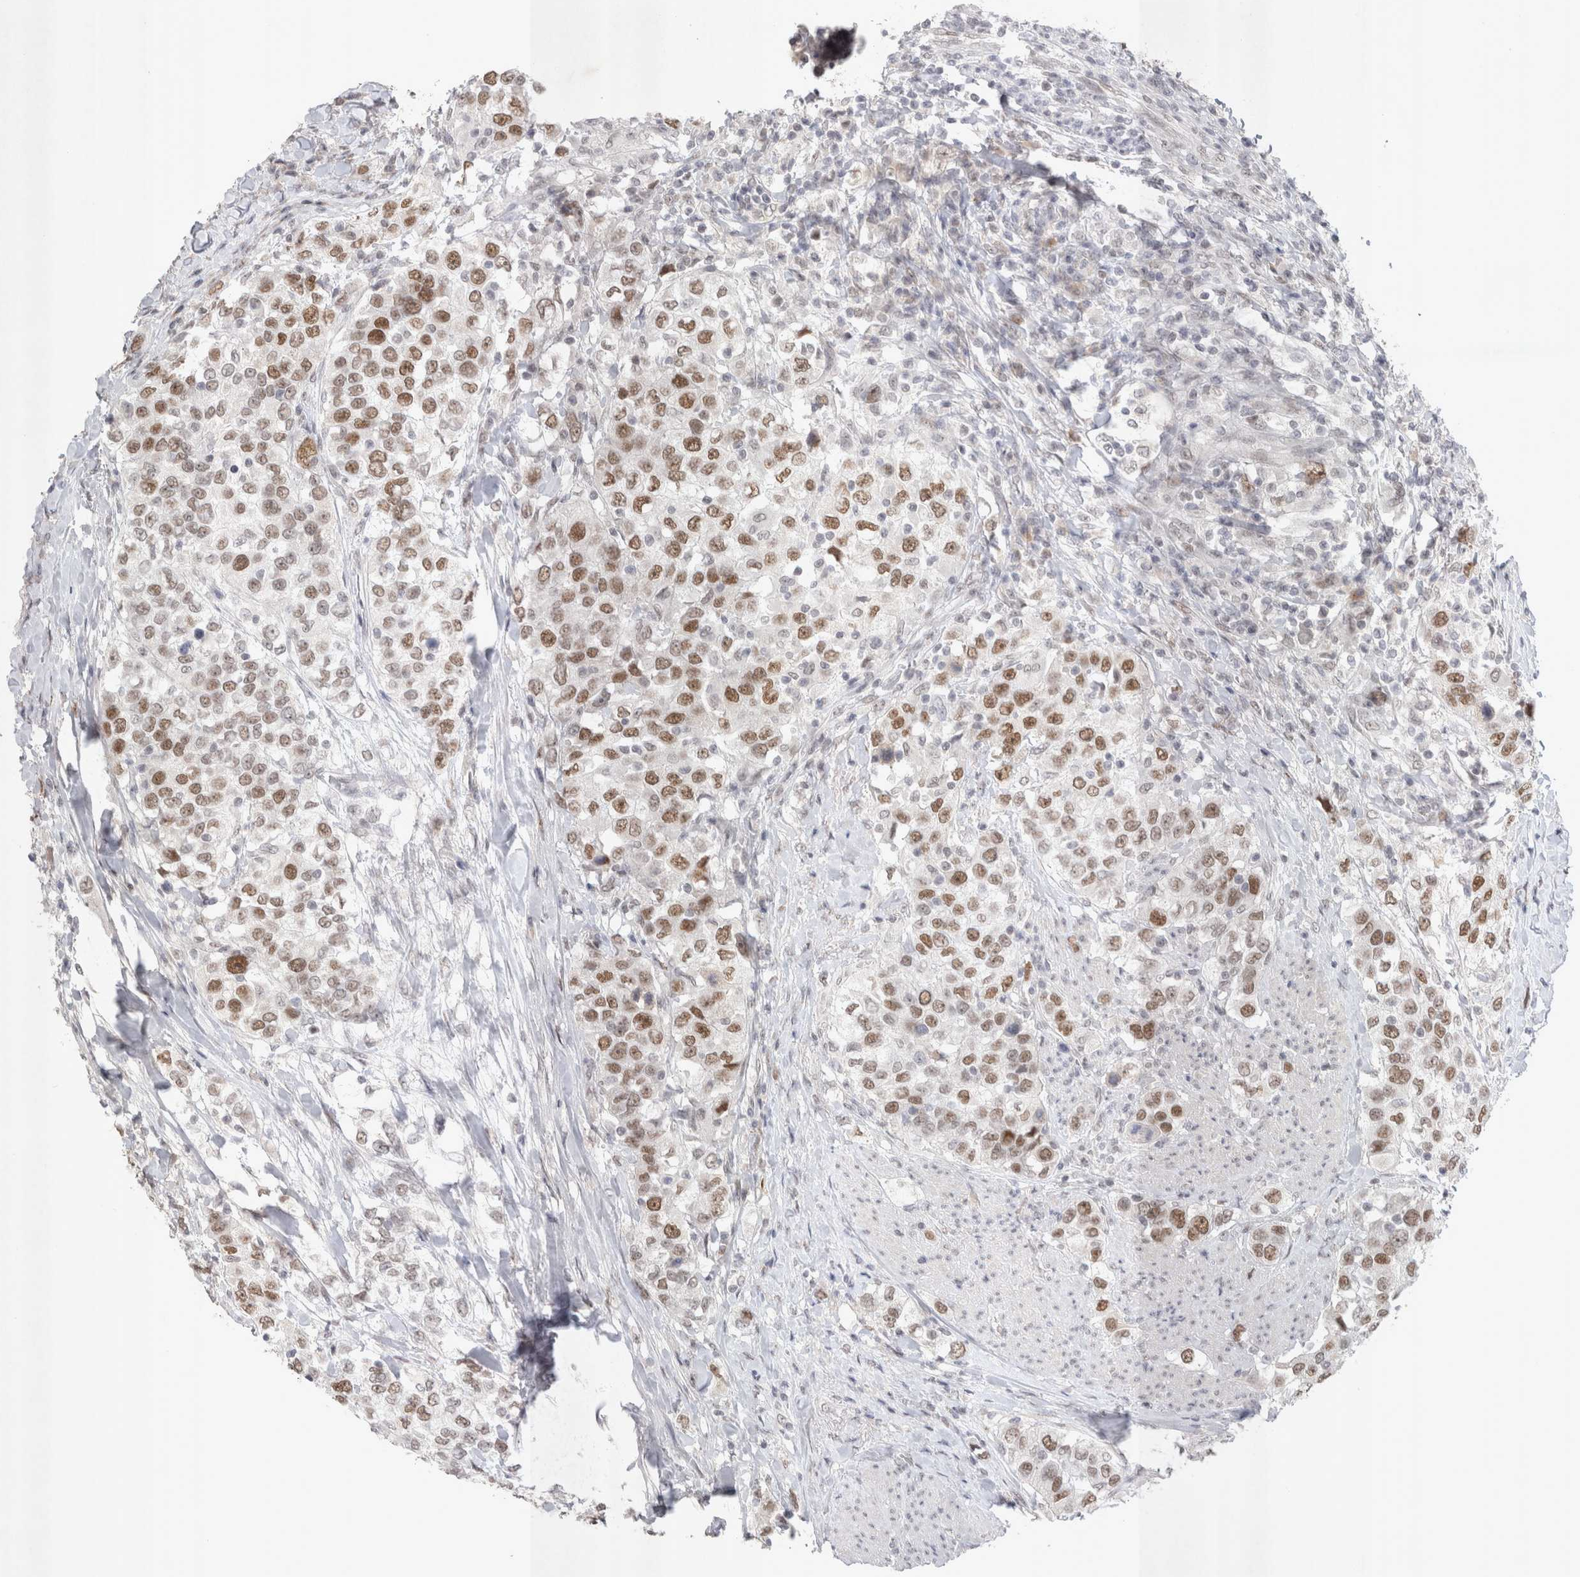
{"staining": {"intensity": "moderate", "quantity": ">75%", "location": "nuclear"}, "tissue": "urothelial cancer", "cell_type": "Tumor cells", "image_type": "cancer", "snomed": [{"axis": "morphology", "description": "Urothelial carcinoma, High grade"}, {"axis": "topography", "description": "Urinary bladder"}], "caption": "Brown immunohistochemical staining in urothelial cancer demonstrates moderate nuclear expression in about >75% of tumor cells.", "gene": "RECQL4", "patient": {"sex": "female", "age": 80}}